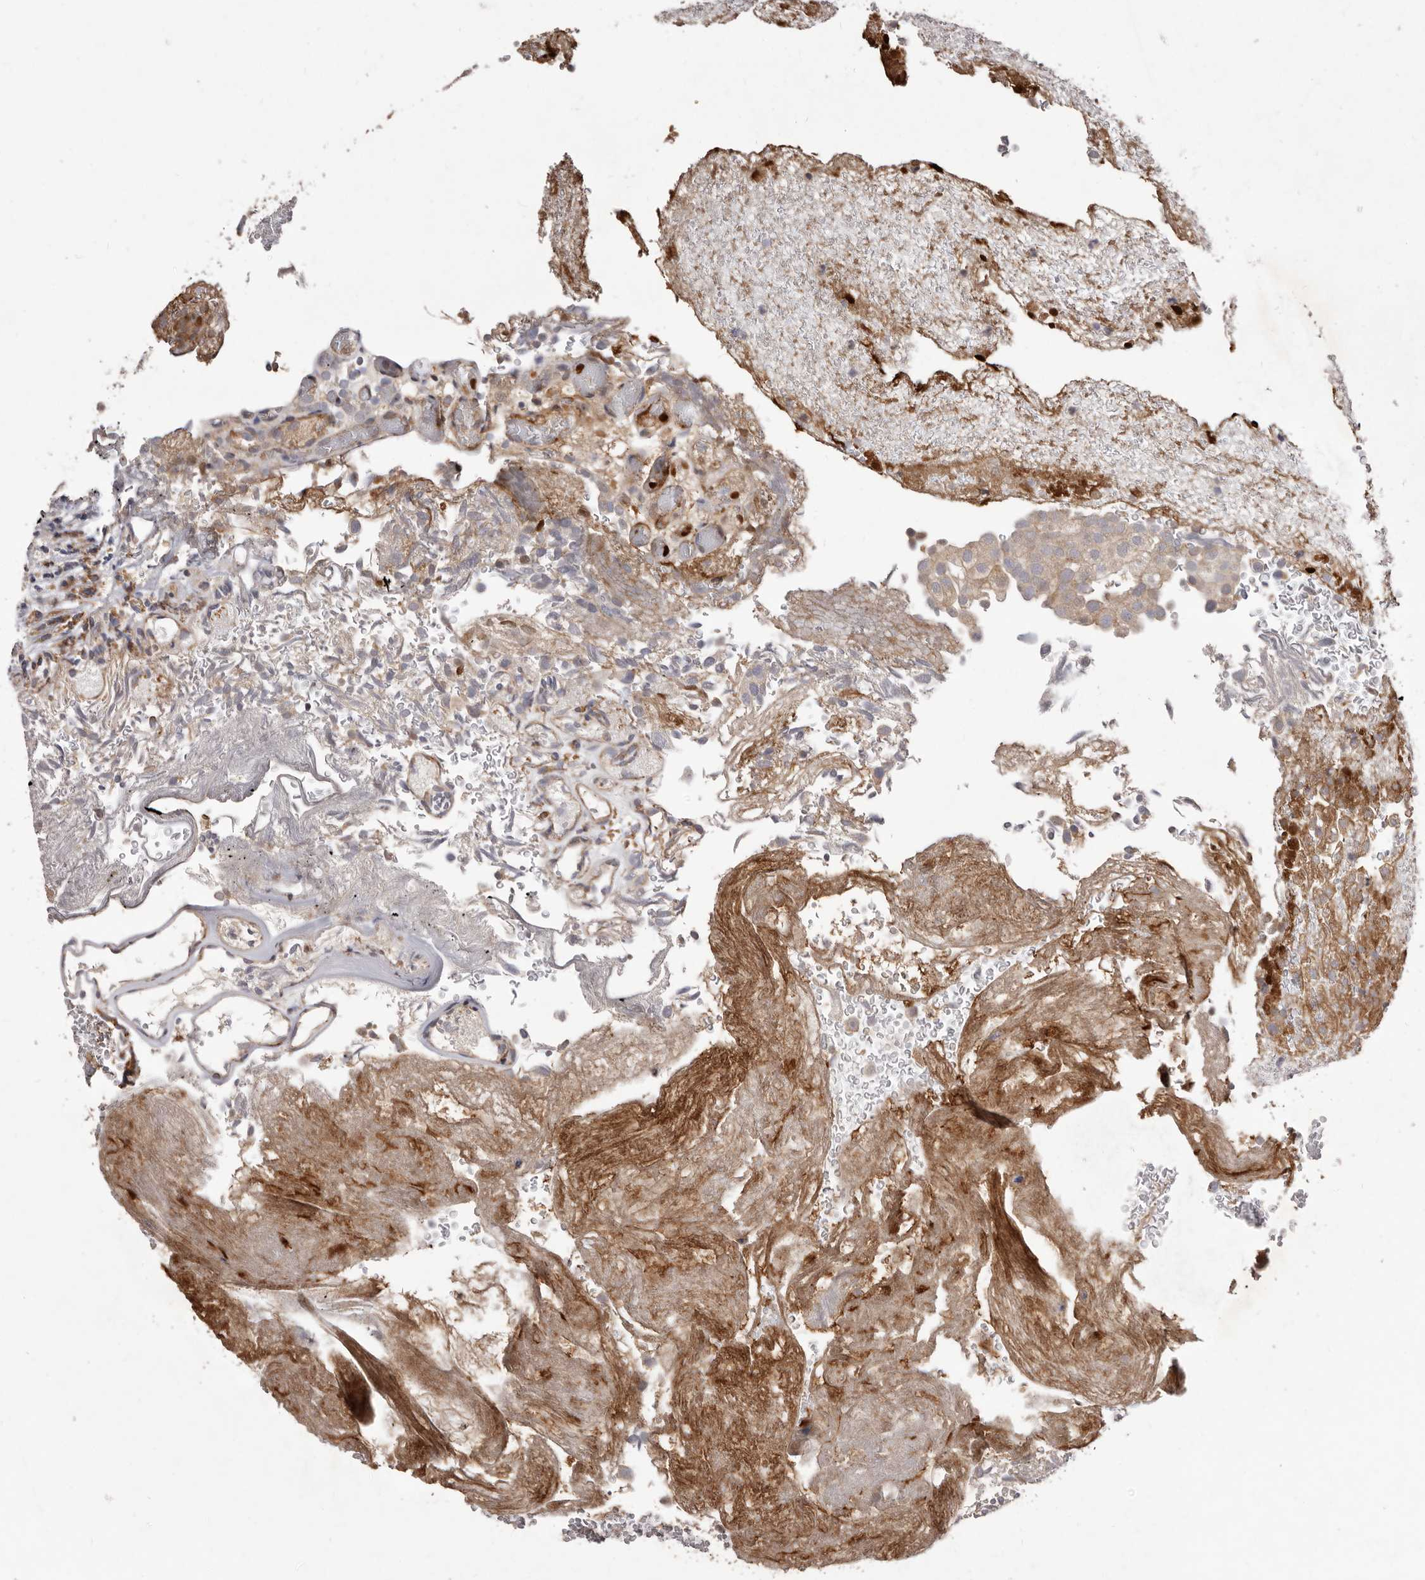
{"staining": {"intensity": "weak", "quantity": ">75%", "location": "cytoplasmic/membranous"}, "tissue": "urothelial cancer", "cell_type": "Tumor cells", "image_type": "cancer", "snomed": [{"axis": "morphology", "description": "Urothelial carcinoma, Low grade"}, {"axis": "topography", "description": "Urinary bladder"}], "caption": "Protein staining demonstrates weak cytoplasmic/membranous positivity in approximately >75% of tumor cells in urothelial cancer. (brown staining indicates protein expression, while blue staining denotes nuclei).", "gene": "RRM2B", "patient": {"sex": "male", "age": 78}}